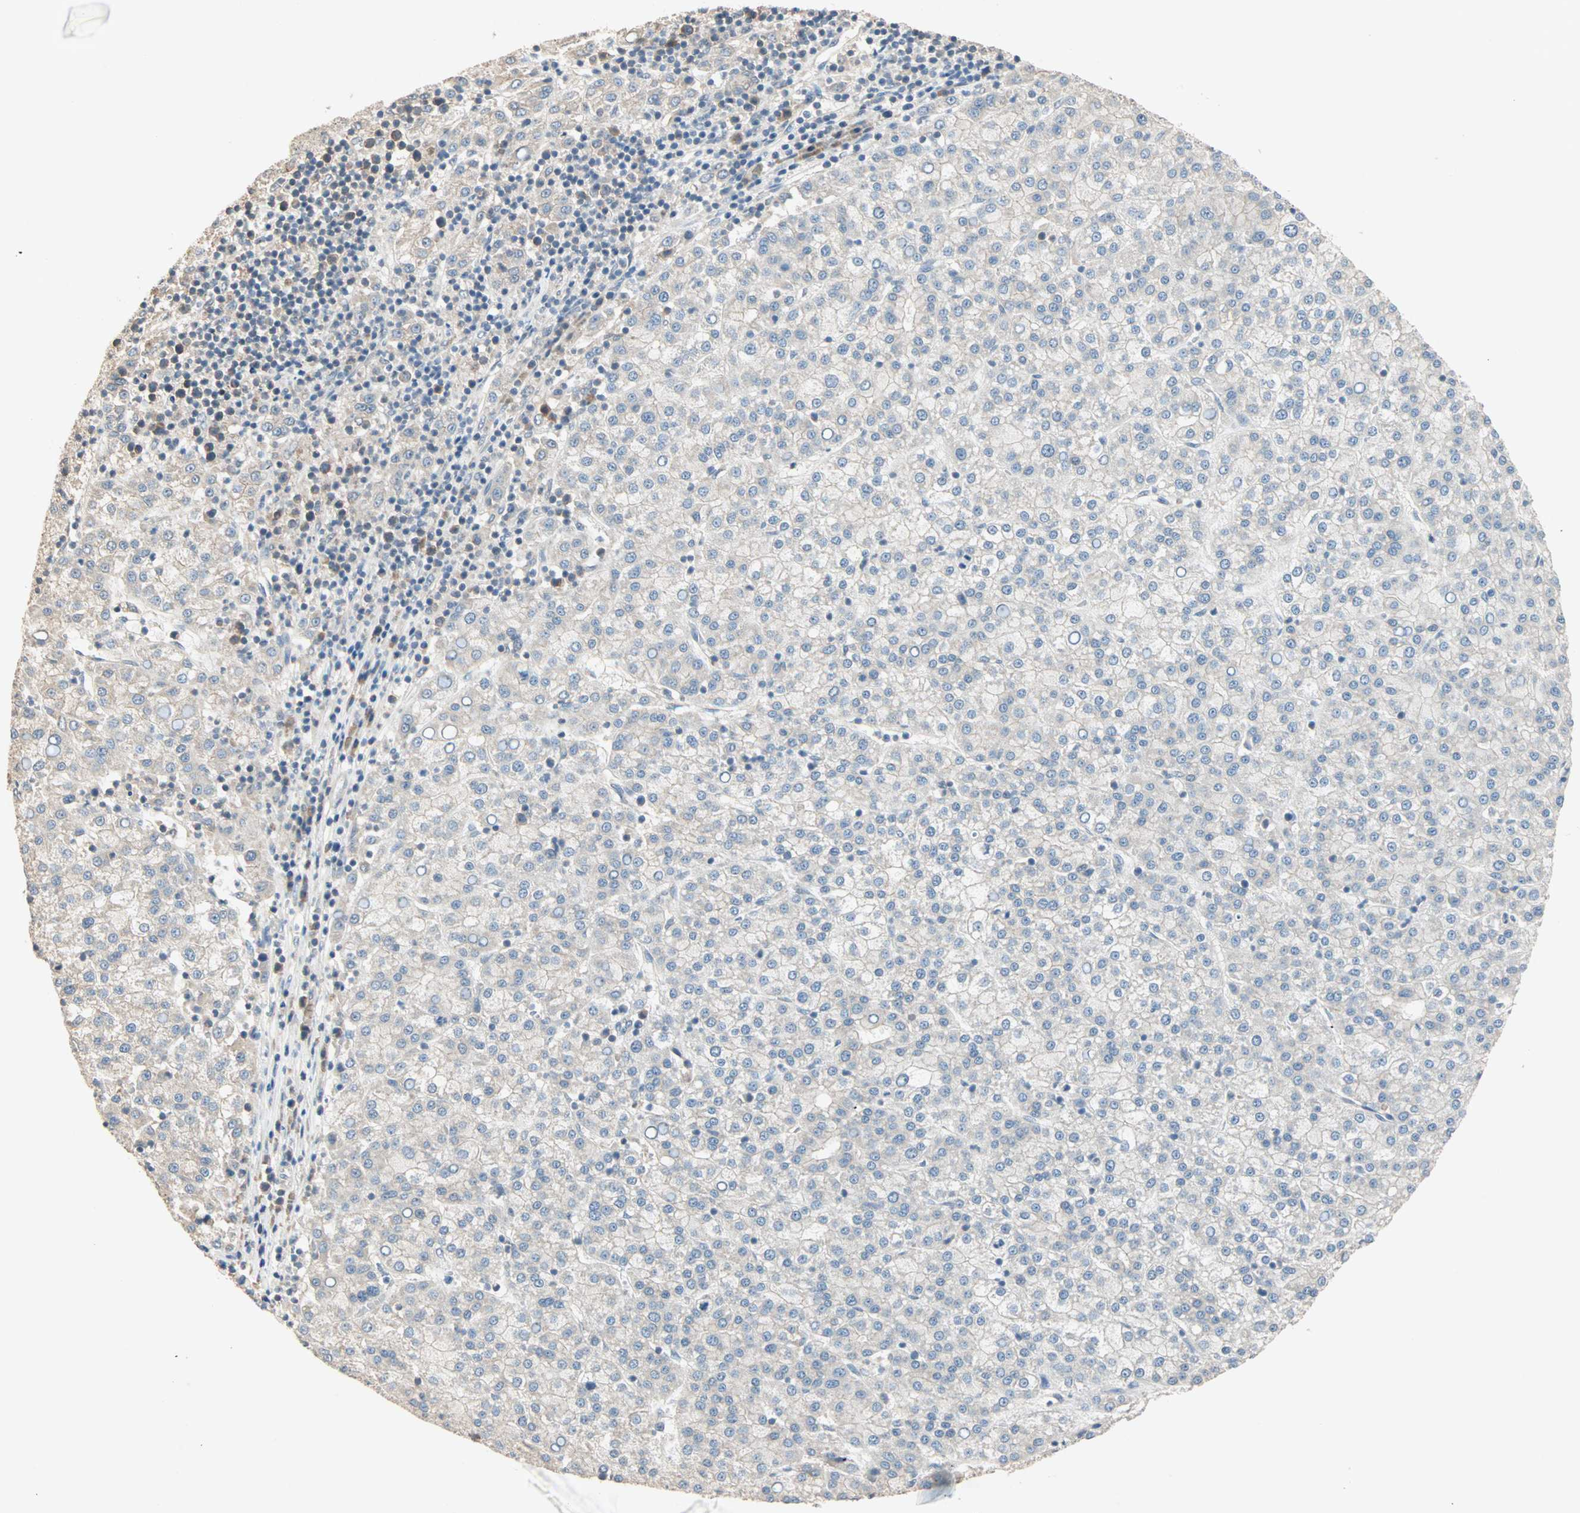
{"staining": {"intensity": "weak", "quantity": "25%-75%", "location": "cytoplasmic/membranous"}, "tissue": "liver cancer", "cell_type": "Tumor cells", "image_type": "cancer", "snomed": [{"axis": "morphology", "description": "Carcinoma, Hepatocellular, NOS"}, {"axis": "topography", "description": "Liver"}], "caption": "Immunohistochemistry of hepatocellular carcinoma (liver) demonstrates low levels of weak cytoplasmic/membranous staining in approximately 25%-75% of tumor cells.", "gene": "TTF2", "patient": {"sex": "female", "age": 58}}